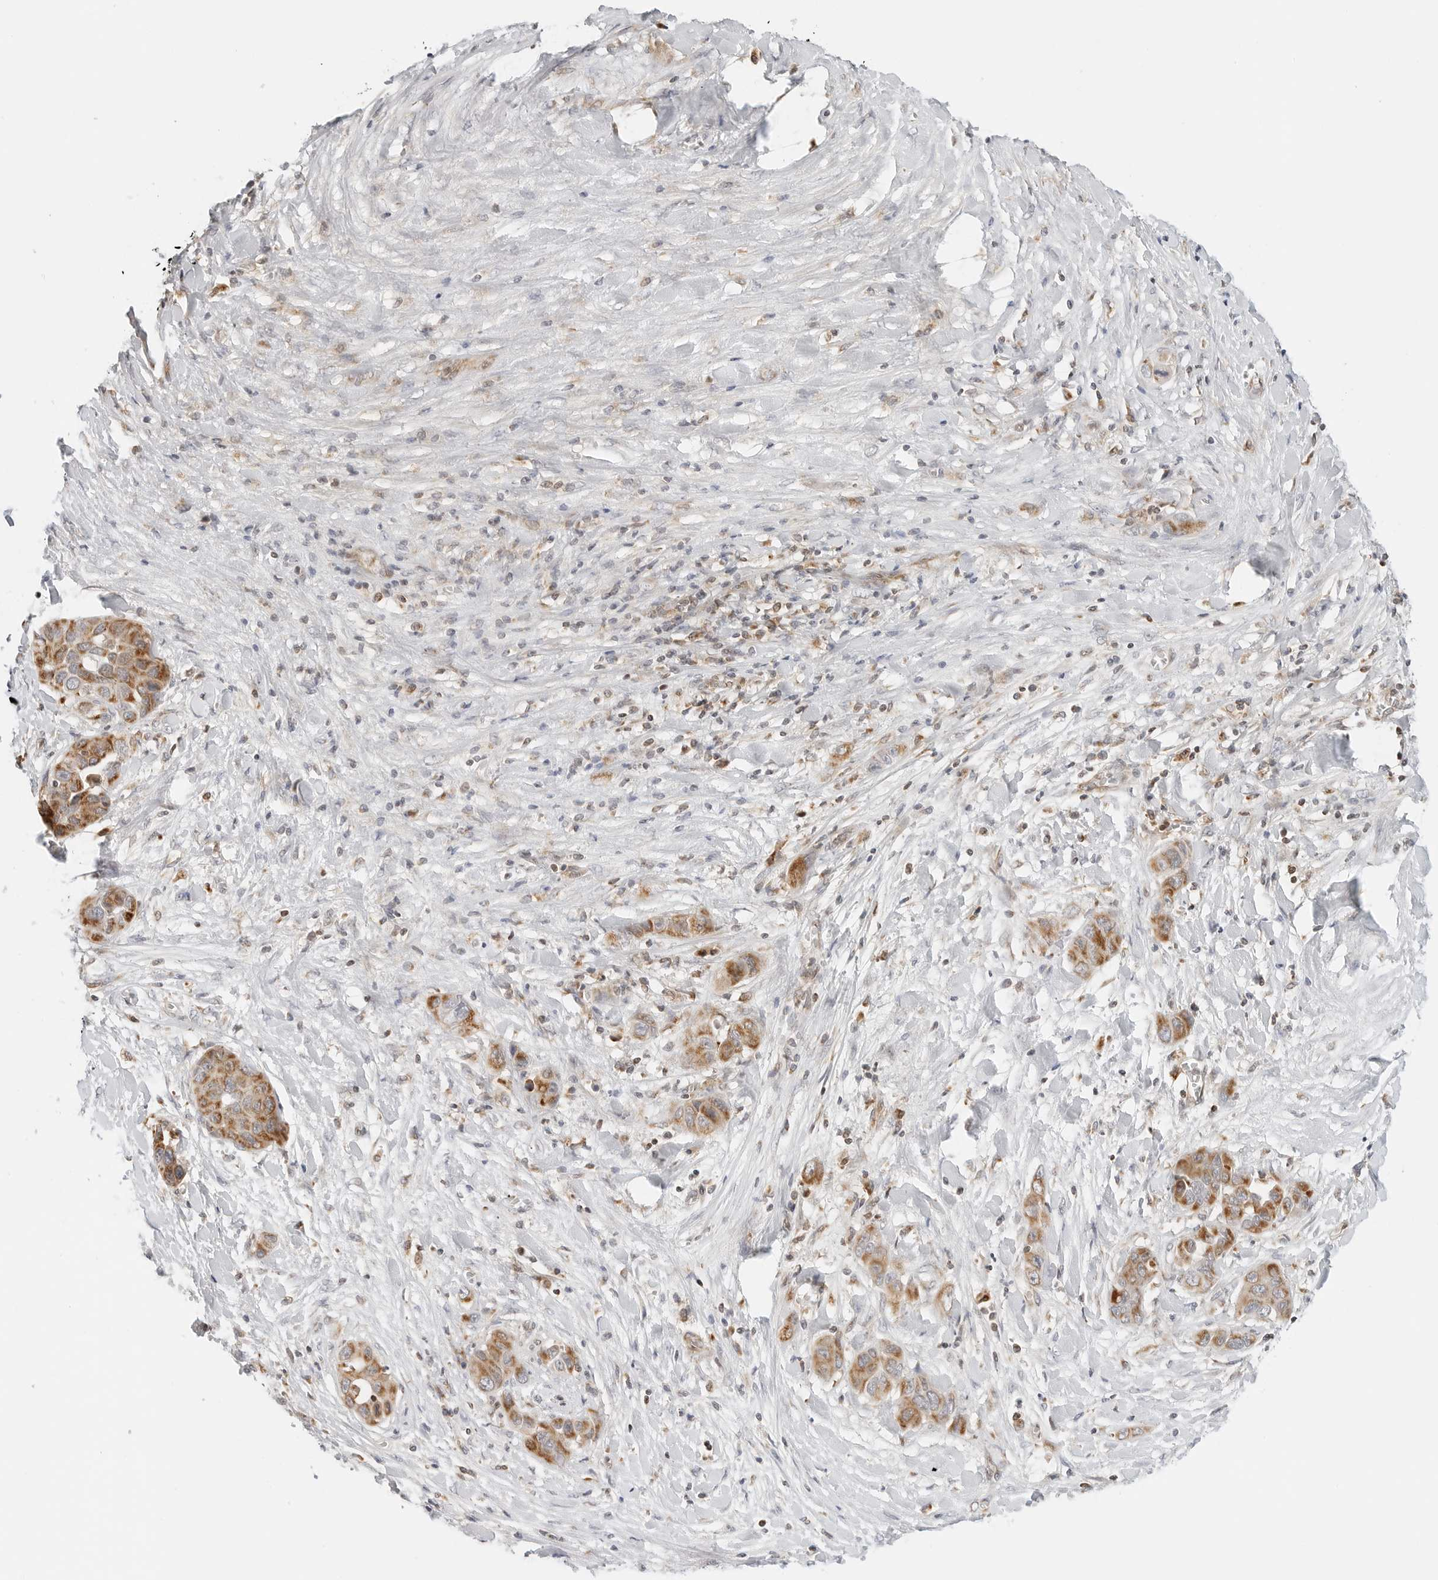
{"staining": {"intensity": "moderate", "quantity": ">75%", "location": "cytoplasmic/membranous"}, "tissue": "liver cancer", "cell_type": "Tumor cells", "image_type": "cancer", "snomed": [{"axis": "morphology", "description": "Cholangiocarcinoma"}, {"axis": "topography", "description": "Liver"}], "caption": "Human liver cholangiocarcinoma stained with a protein marker exhibits moderate staining in tumor cells.", "gene": "DYRK4", "patient": {"sex": "female", "age": 52}}